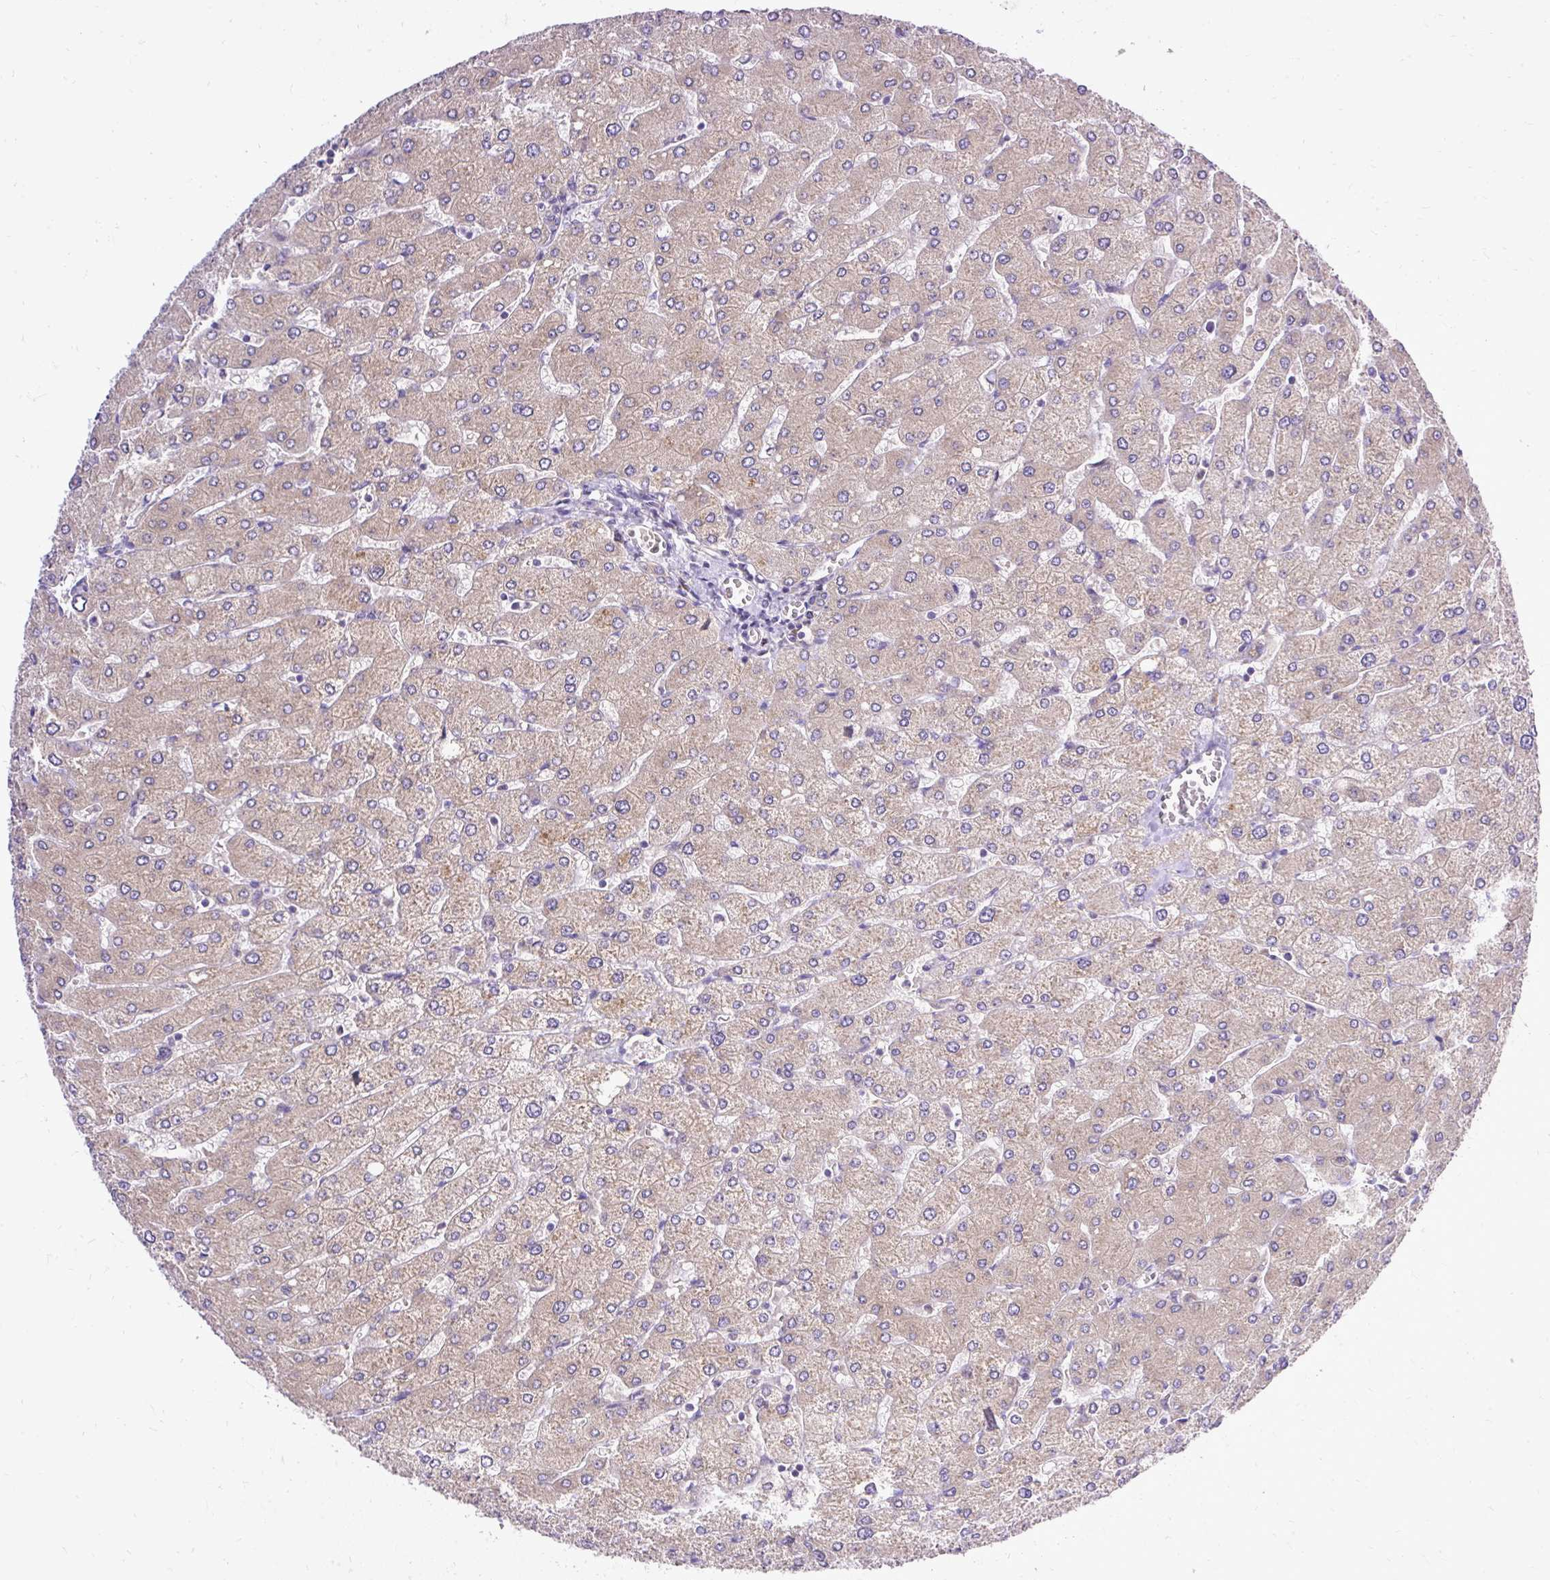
{"staining": {"intensity": "negative", "quantity": "none", "location": "none"}, "tissue": "liver", "cell_type": "Cholangiocytes", "image_type": "normal", "snomed": [{"axis": "morphology", "description": "Normal tissue, NOS"}, {"axis": "topography", "description": "Liver"}], "caption": "DAB (3,3'-diaminobenzidine) immunohistochemical staining of benign human liver demonstrates no significant positivity in cholangiocytes.", "gene": "SEC63", "patient": {"sex": "male", "age": 55}}